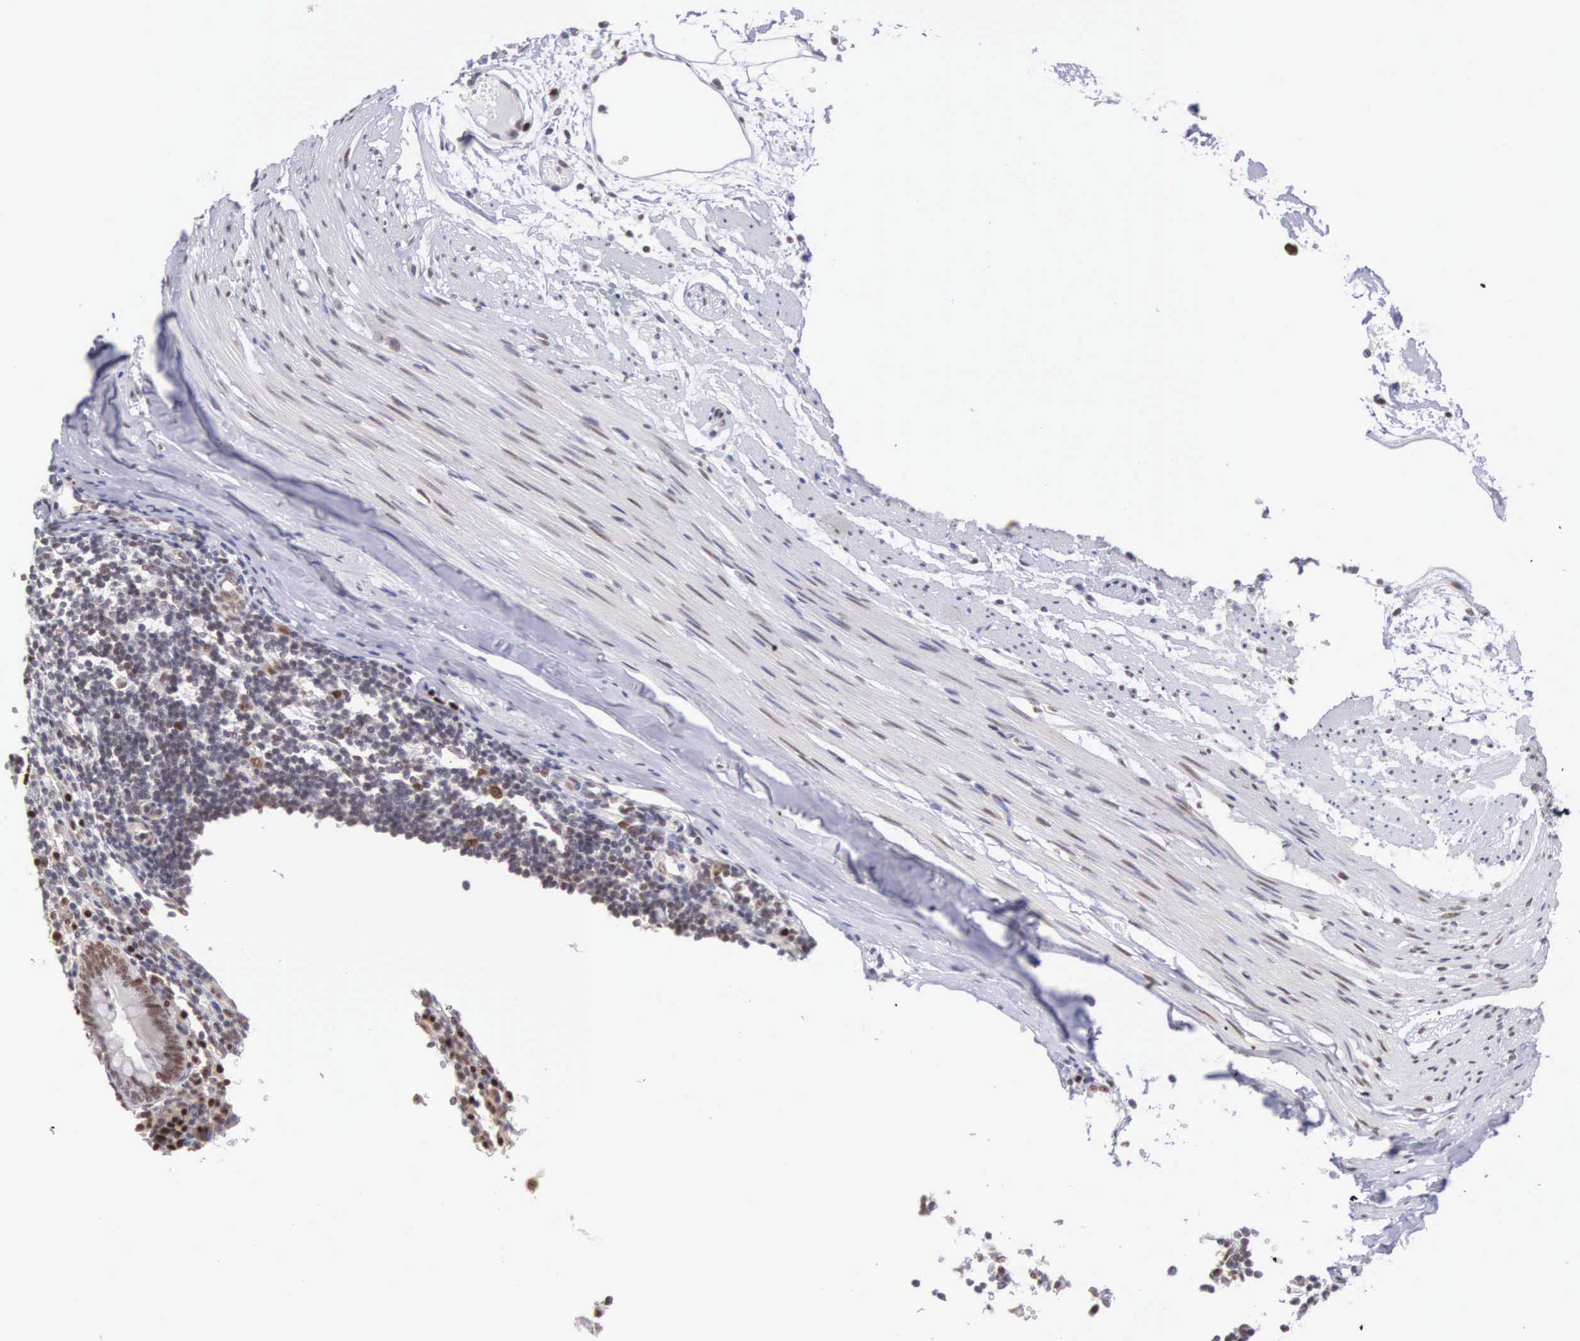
{"staining": {"intensity": "strong", "quantity": ">75%", "location": "nuclear"}, "tissue": "appendix", "cell_type": "Glandular cells", "image_type": "normal", "snomed": [{"axis": "morphology", "description": "Normal tissue, NOS"}, {"axis": "topography", "description": "Appendix"}], "caption": "Strong nuclear staining is appreciated in approximately >75% of glandular cells in normal appendix. Using DAB (brown) and hematoxylin (blue) stains, captured at high magnification using brightfield microscopy.", "gene": "CCDC117", "patient": {"sex": "female", "age": 19}}